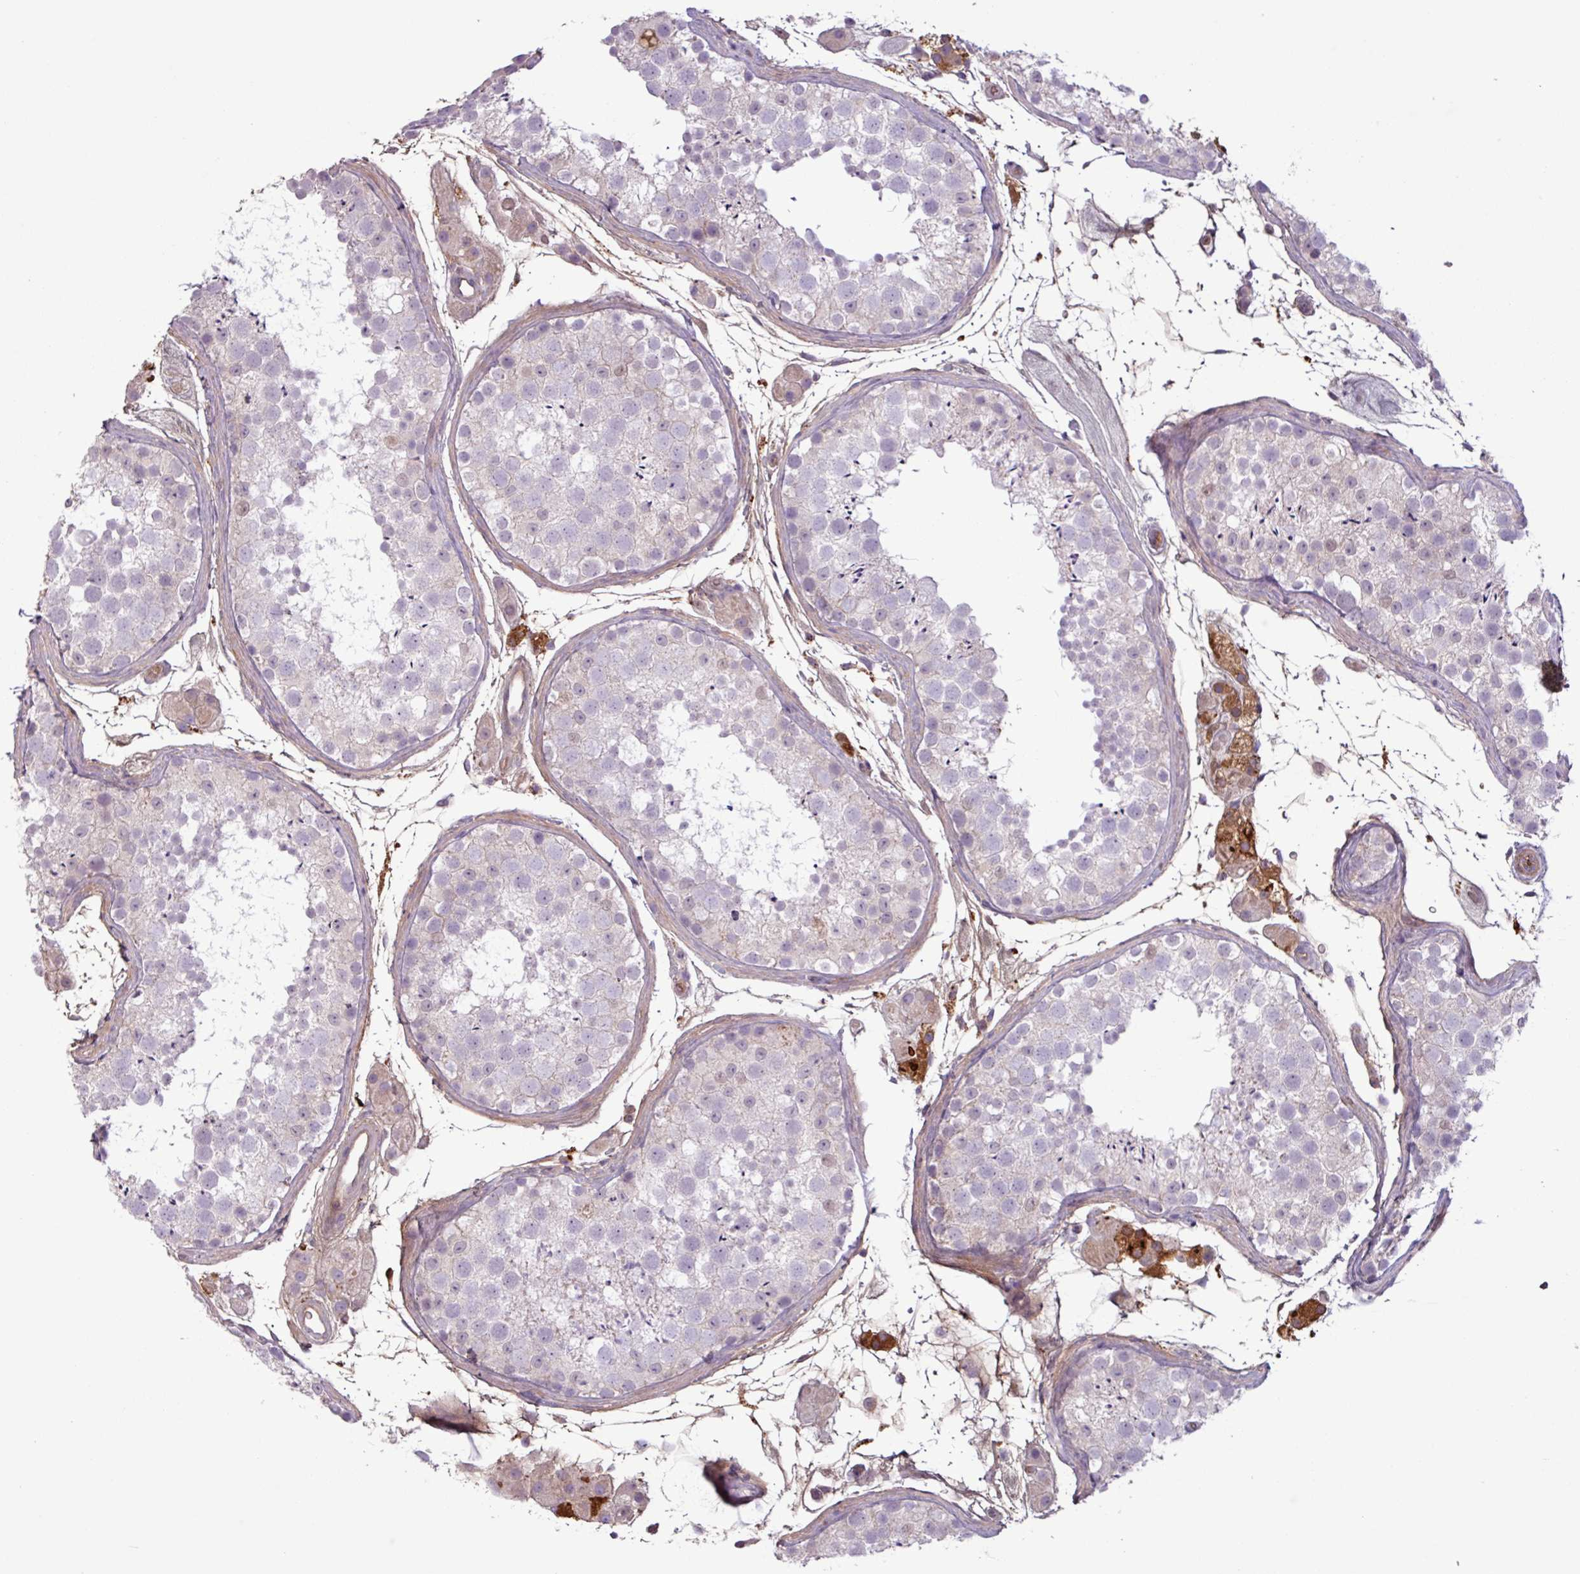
{"staining": {"intensity": "negative", "quantity": "none", "location": "none"}, "tissue": "testis", "cell_type": "Cells in seminiferous ducts", "image_type": "normal", "snomed": [{"axis": "morphology", "description": "Normal tissue, NOS"}, {"axis": "topography", "description": "Testis"}], "caption": "Image shows no protein positivity in cells in seminiferous ducts of normal testis.", "gene": "C4A", "patient": {"sex": "male", "age": 41}}